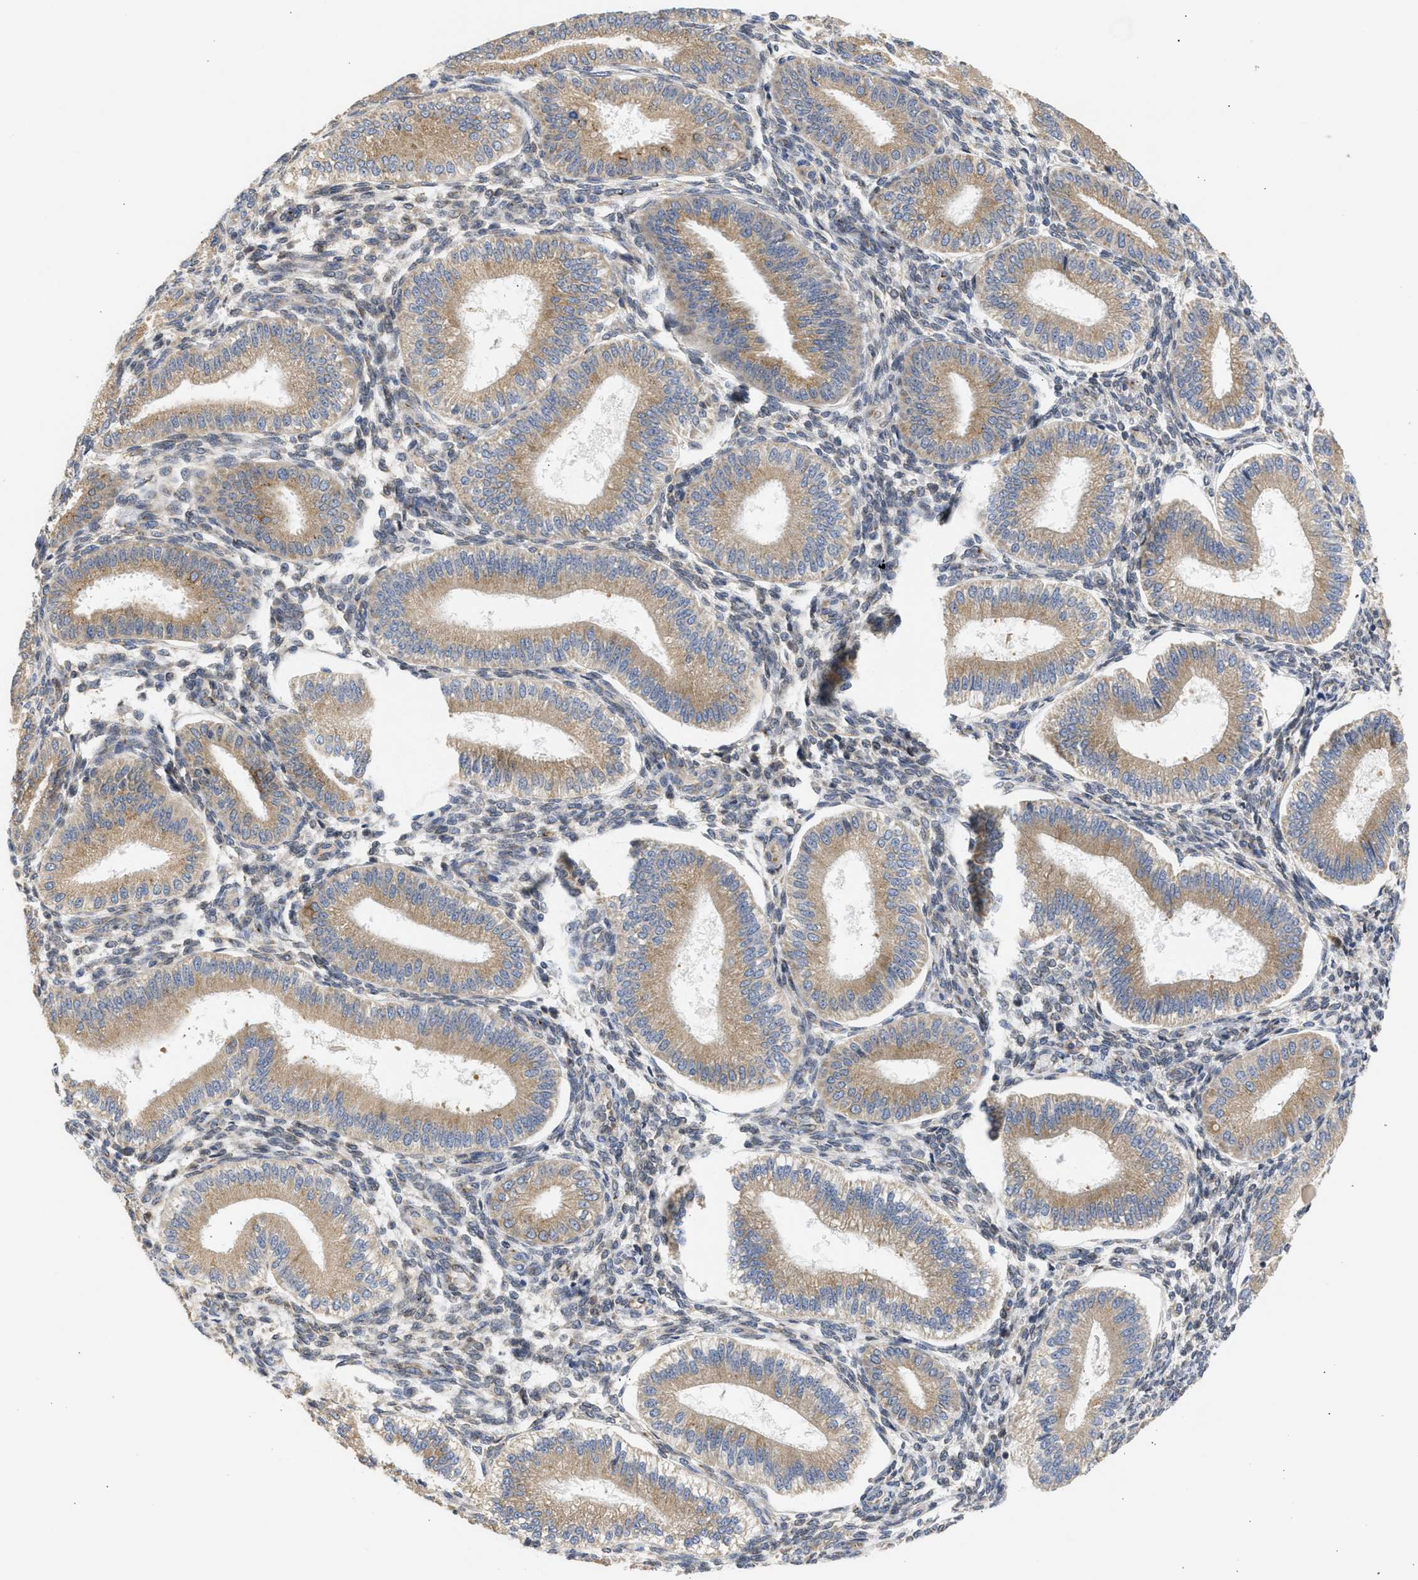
{"staining": {"intensity": "moderate", "quantity": "25%-75%", "location": "cytoplasmic/membranous"}, "tissue": "endometrium", "cell_type": "Cells in endometrial stroma", "image_type": "normal", "snomed": [{"axis": "morphology", "description": "Normal tissue, NOS"}, {"axis": "topography", "description": "Endometrium"}], "caption": "High-power microscopy captured an immunohistochemistry (IHC) image of unremarkable endometrium, revealing moderate cytoplasmic/membranous positivity in approximately 25%-75% of cells in endometrial stroma. (DAB (3,3'-diaminobenzidine) IHC with brightfield microscopy, high magnification).", "gene": "TMED1", "patient": {"sex": "female", "age": 39}}